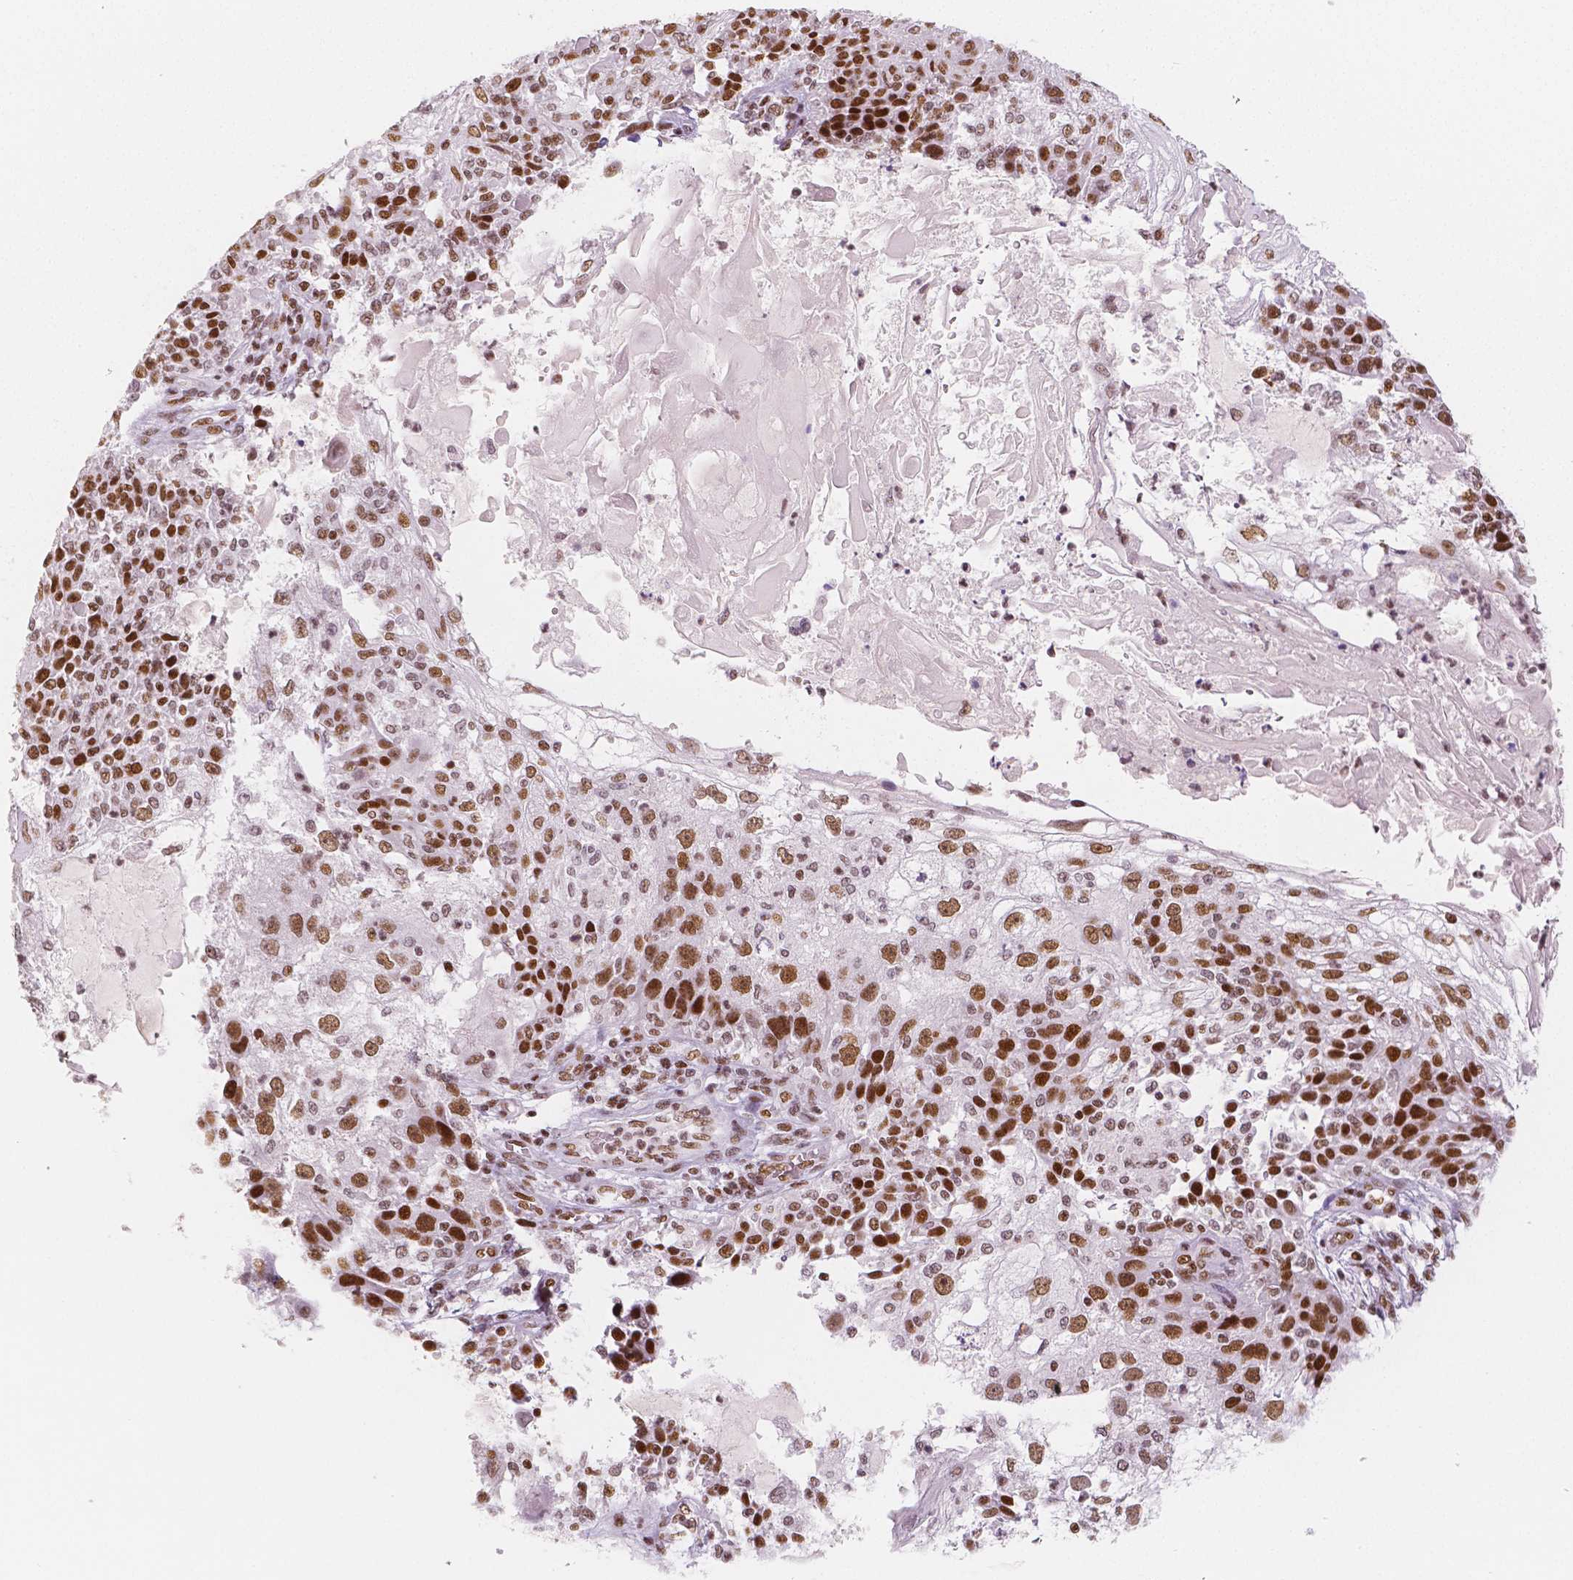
{"staining": {"intensity": "strong", "quantity": ">75%", "location": "nuclear"}, "tissue": "skin cancer", "cell_type": "Tumor cells", "image_type": "cancer", "snomed": [{"axis": "morphology", "description": "Normal tissue, NOS"}, {"axis": "morphology", "description": "Squamous cell carcinoma, NOS"}, {"axis": "topography", "description": "Skin"}], "caption": "Tumor cells display high levels of strong nuclear expression in approximately >75% of cells in human squamous cell carcinoma (skin). The protein of interest is shown in brown color, while the nuclei are stained blue.", "gene": "HDAC1", "patient": {"sex": "female", "age": 83}}